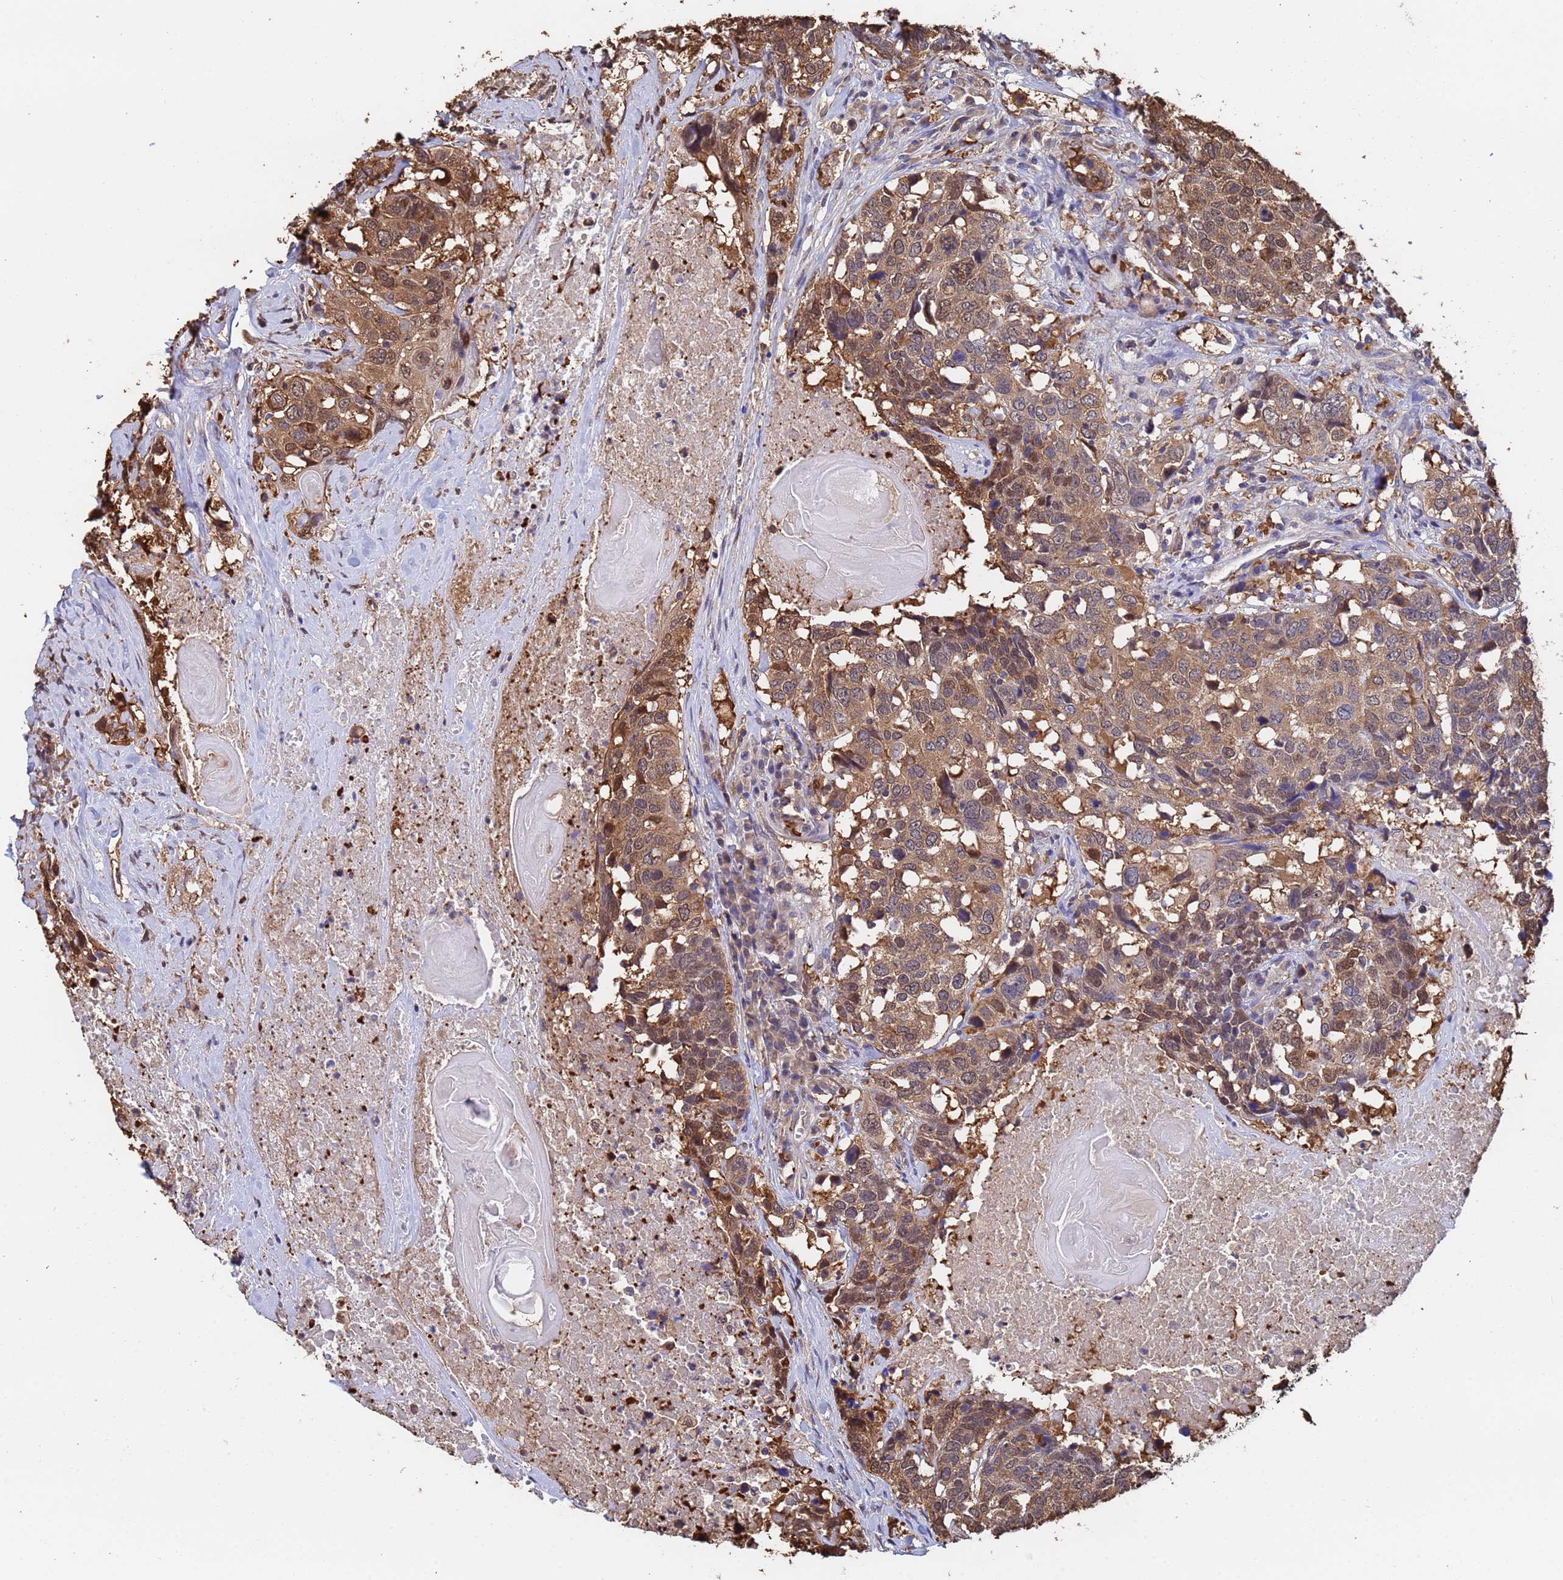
{"staining": {"intensity": "moderate", "quantity": ">75%", "location": "cytoplasmic/membranous,nuclear"}, "tissue": "head and neck cancer", "cell_type": "Tumor cells", "image_type": "cancer", "snomed": [{"axis": "morphology", "description": "Squamous cell carcinoma, NOS"}, {"axis": "topography", "description": "Head-Neck"}], "caption": "High-power microscopy captured an IHC histopathology image of head and neck cancer (squamous cell carcinoma), revealing moderate cytoplasmic/membranous and nuclear expression in approximately >75% of tumor cells.", "gene": "FAM25A", "patient": {"sex": "male", "age": 66}}